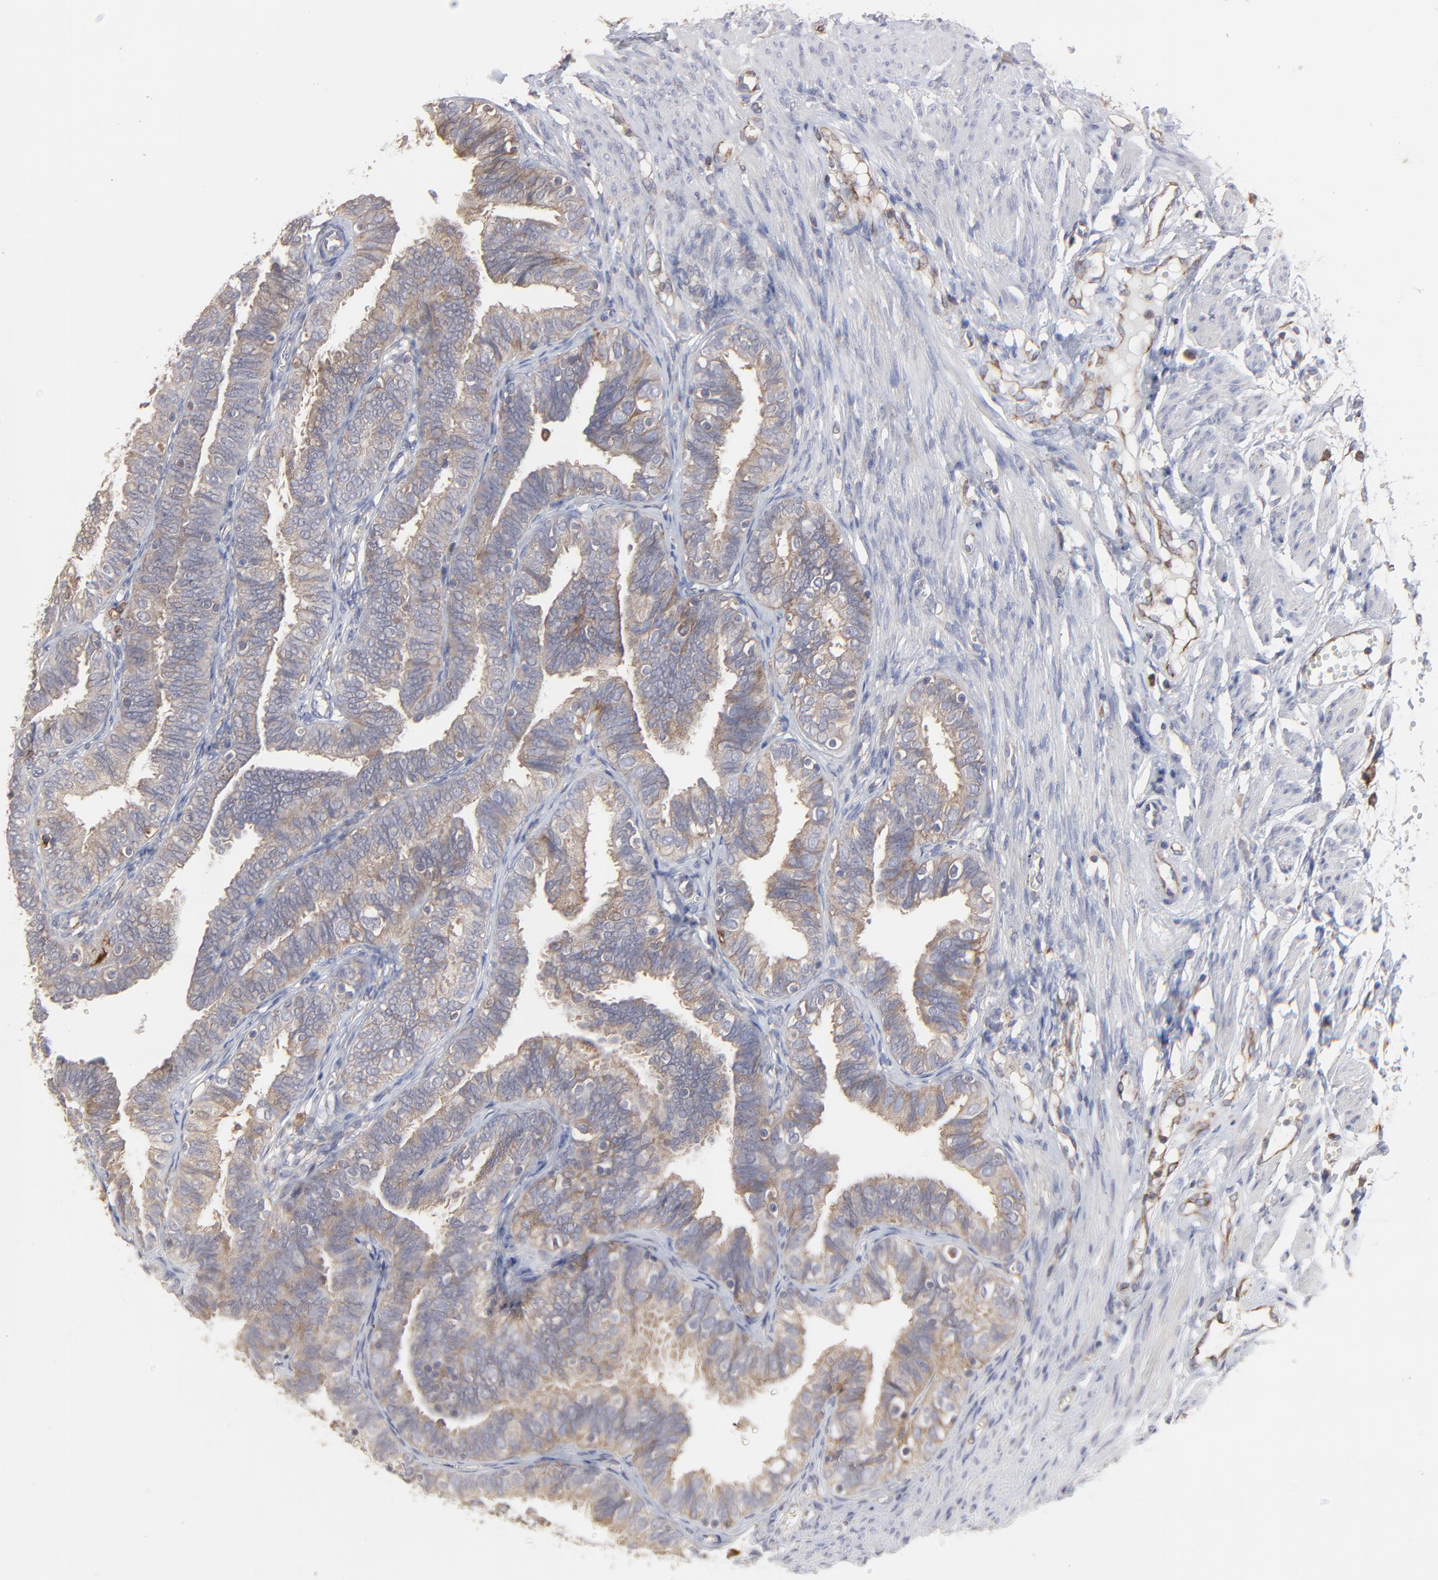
{"staining": {"intensity": "moderate", "quantity": ">75%", "location": "cytoplasmic/membranous"}, "tissue": "fallopian tube", "cell_type": "Glandular cells", "image_type": "normal", "snomed": [{"axis": "morphology", "description": "Normal tissue, NOS"}, {"axis": "topography", "description": "Fallopian tube"}], "caption": "The histopathology image reveals immunohistochemical staining of benign fallopian tube. There is moderate cytoplasmic/membranous positivity is present in about >75% of glandular cells.", "gene": "RAB9A", "patient": {"sex": "female", "age": 46}}